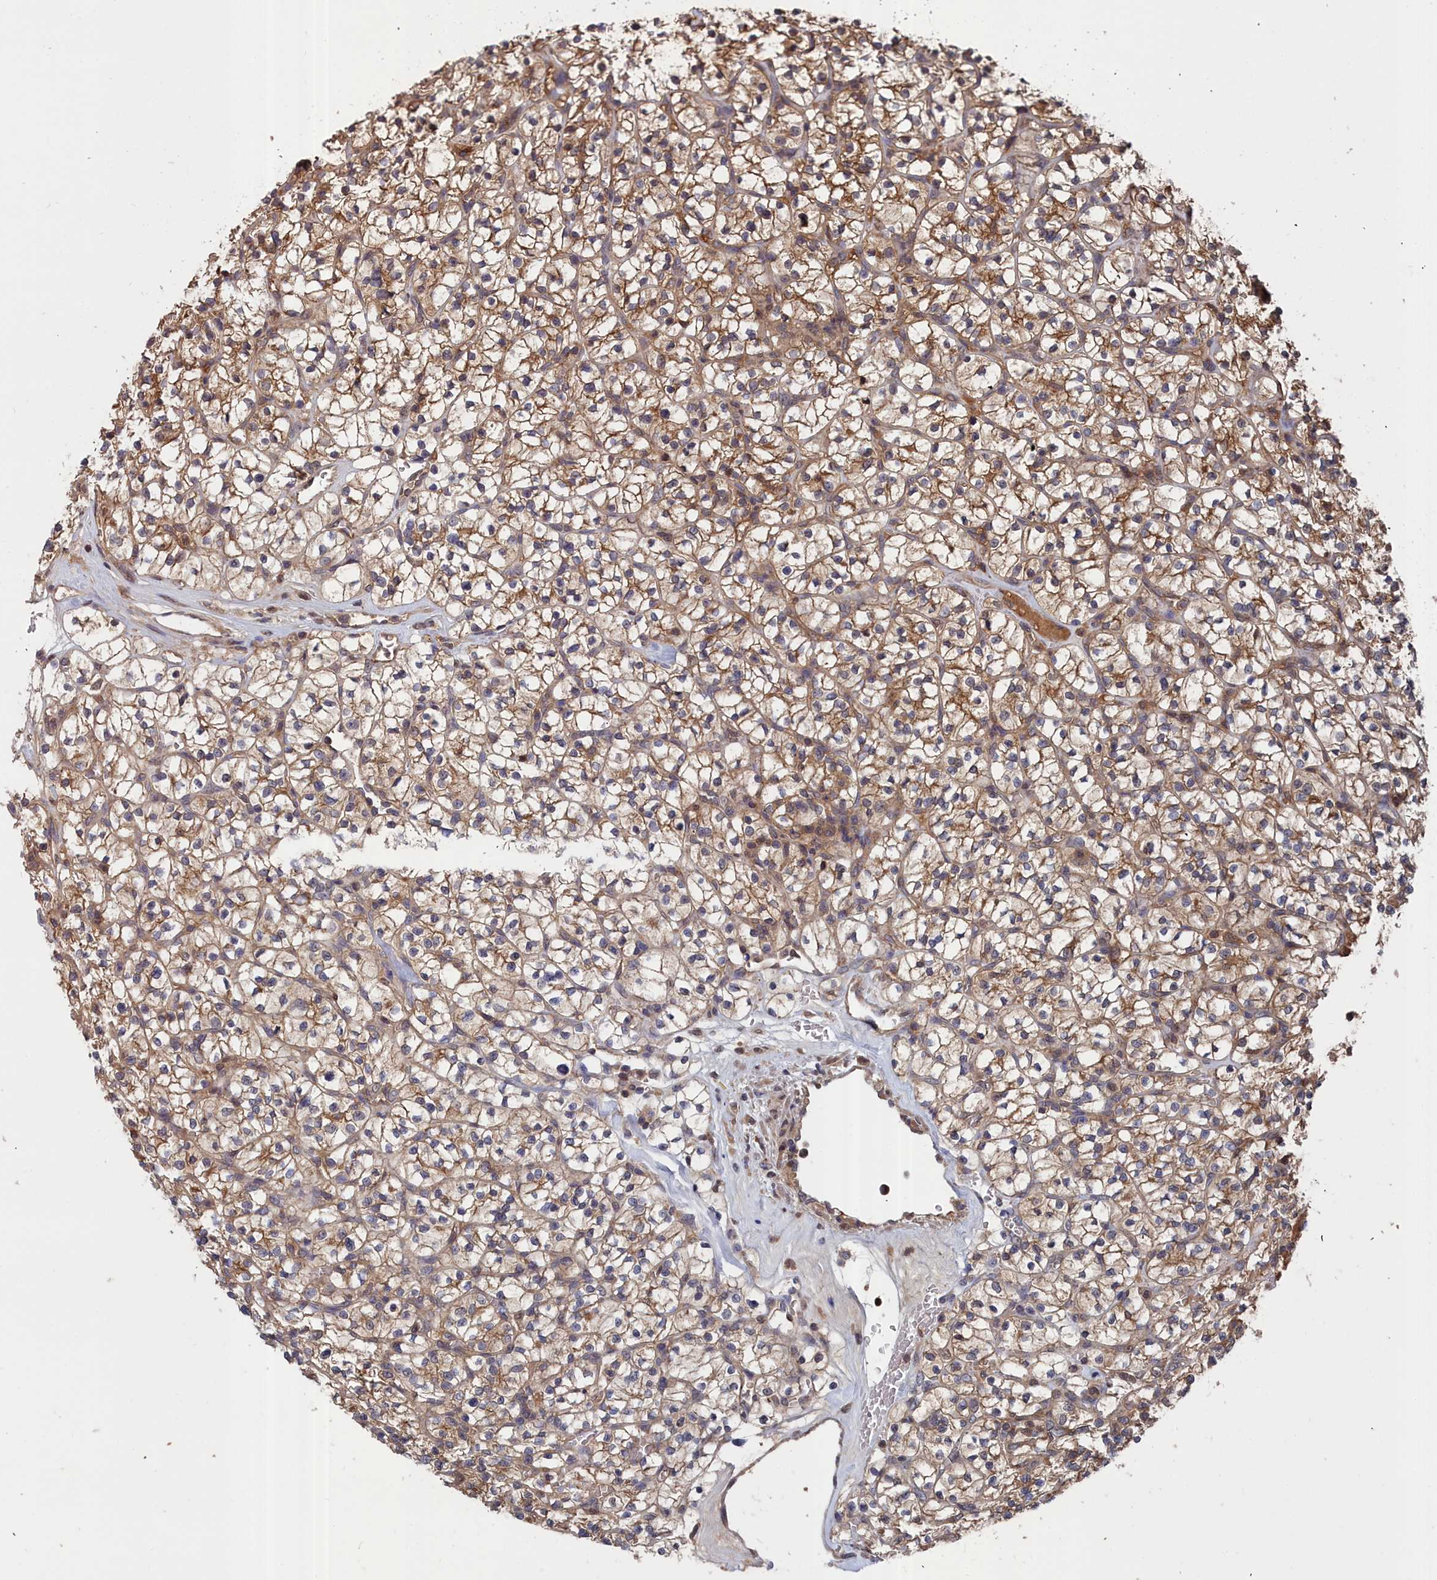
{"staining": {"intensity": "moderate", "quantity": ">75%", "location": "cytoplasmic/membranous"}, "tissue": "renal cancer", "cell_type": "Tumor cells", "image_type": "cancer", "snomed": [{"axis": "morphology", "description": "Adenocarcinoma, NOS"}, {"axis": "topography", "description": "Kidney"}], "caption": "The photomicrograph displays a brown stain indicating the presence of a protein in the cytoplasmic/membranous of tumor cells in renal adenocarcinoma. The protein is shown in brown color, while the nuclei are stained blue.", "gene": "GFRA2", "patient": {"sex": "female", "age": 64}}